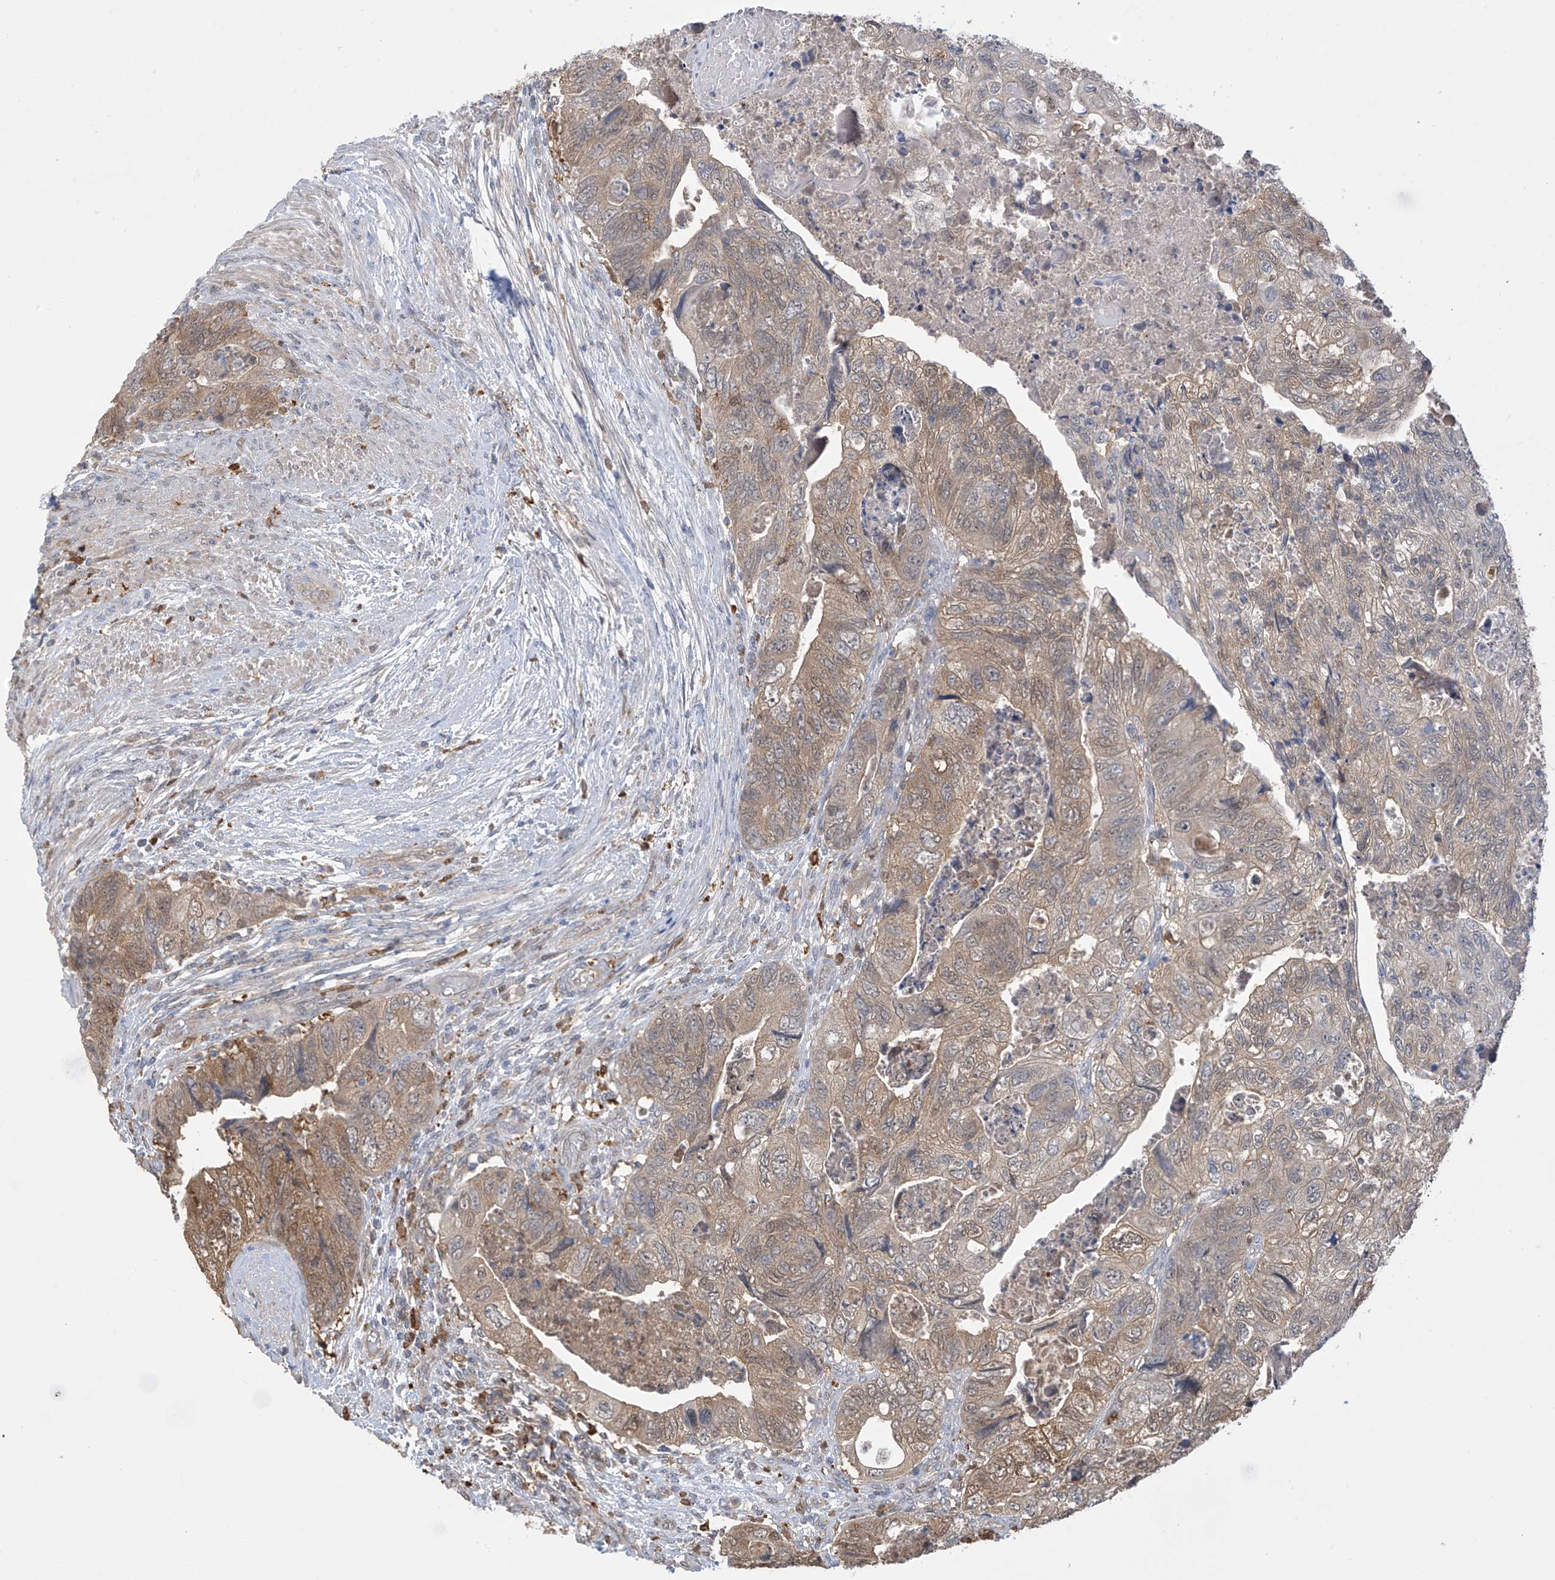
{"staining": {"intensity": "moderate", "quantity": ">75%", "location": "cytoplasmic/membranous,nuclear"}, "tissue": "colorectal cancer", "cell_type": "Tumor cells", "image_type": "cancer", "snomed": [{"axis": "morphology", "description": "Adenocarcinoma, NOS"}, {"axis": "topography", "description": "Rectum"}], "caption": "Colorectal cancer (adenocarcinoma) stained with immunohistochemistry shows moderate cytoplasmic/membranous and nuclear expression in approximately >75% of tumor cells.", "gene": "IDH1", "patient": {"sex": "male", "age": 63}}